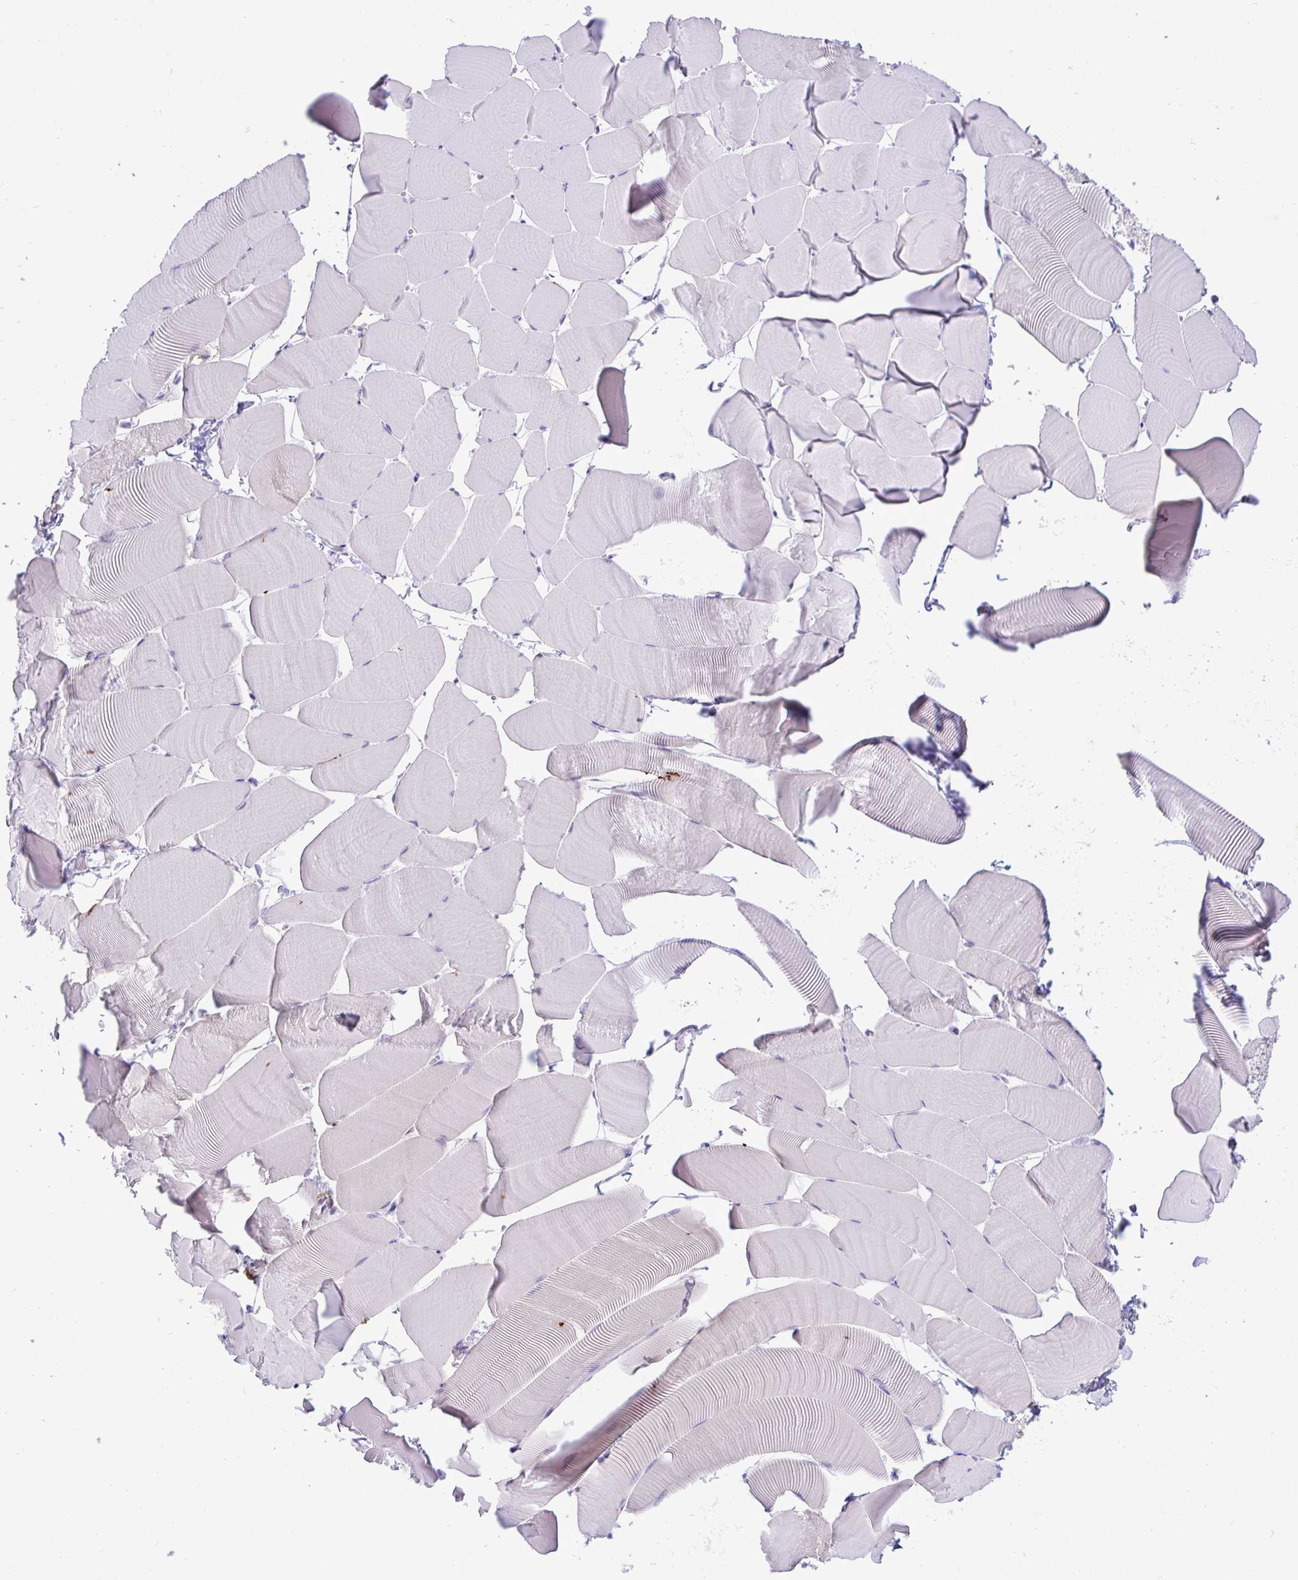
{"staining": {"intensity": "negative", "quantity": "none", "location": "none"}, "tissue": "skeletal muscle", "cell_type": "Myocytes", "image_type": "normal", "snomed": [{"axis": "morphology", "description": "Normal tissue, NOS"}, {"axis": "topography", "description": "Skeletal muscle"}], "caption": "DAB immunohistochemical staining of benign human skeletal muscle exhibits no significant expression in myocytes.", "gene": "F2", "patient": {"sex": "male", "age": 25}}